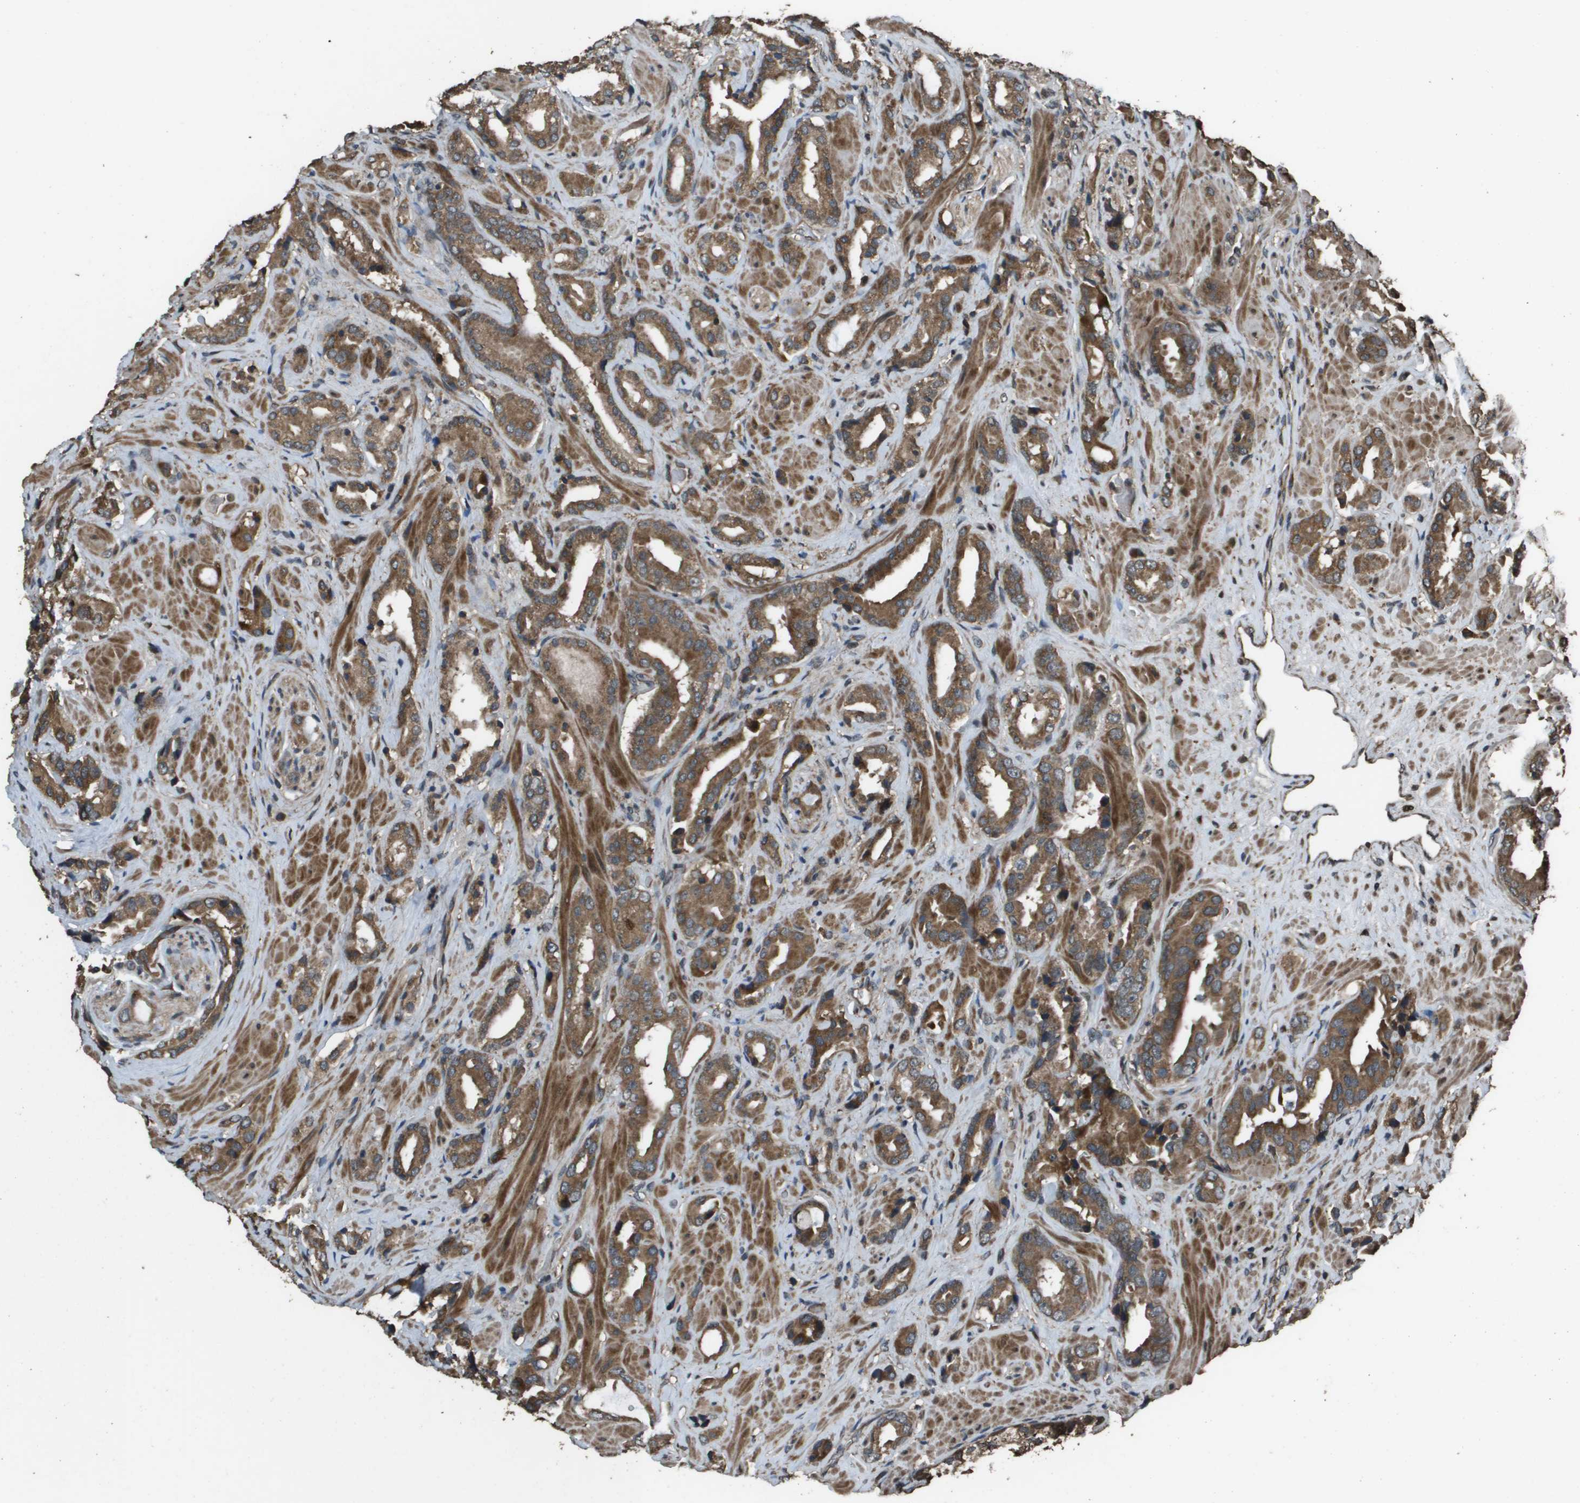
{"staining": {"intensity": "moderate", "quantity": ">75%", "location": "cytoplasmic/membranous"}, "tissue": "prostate cancer", "cell_type": "Tumor cells", "image_type": "cancer", "snomed": [{"axis": "morphology", "description": "Adenocarcinoma, High grade"}, {"axis": "topography", "description": "Prostate"}], "caption": "An image showing moderate cytoplasmic/membranous positivity in approximately >75% of tumor cells in prostate high-grade adenocarcinoma, as visualized by brown immunohistochemical staining.", "gene": "FIG4", "patient": {"sex": "male", "age": 64}}